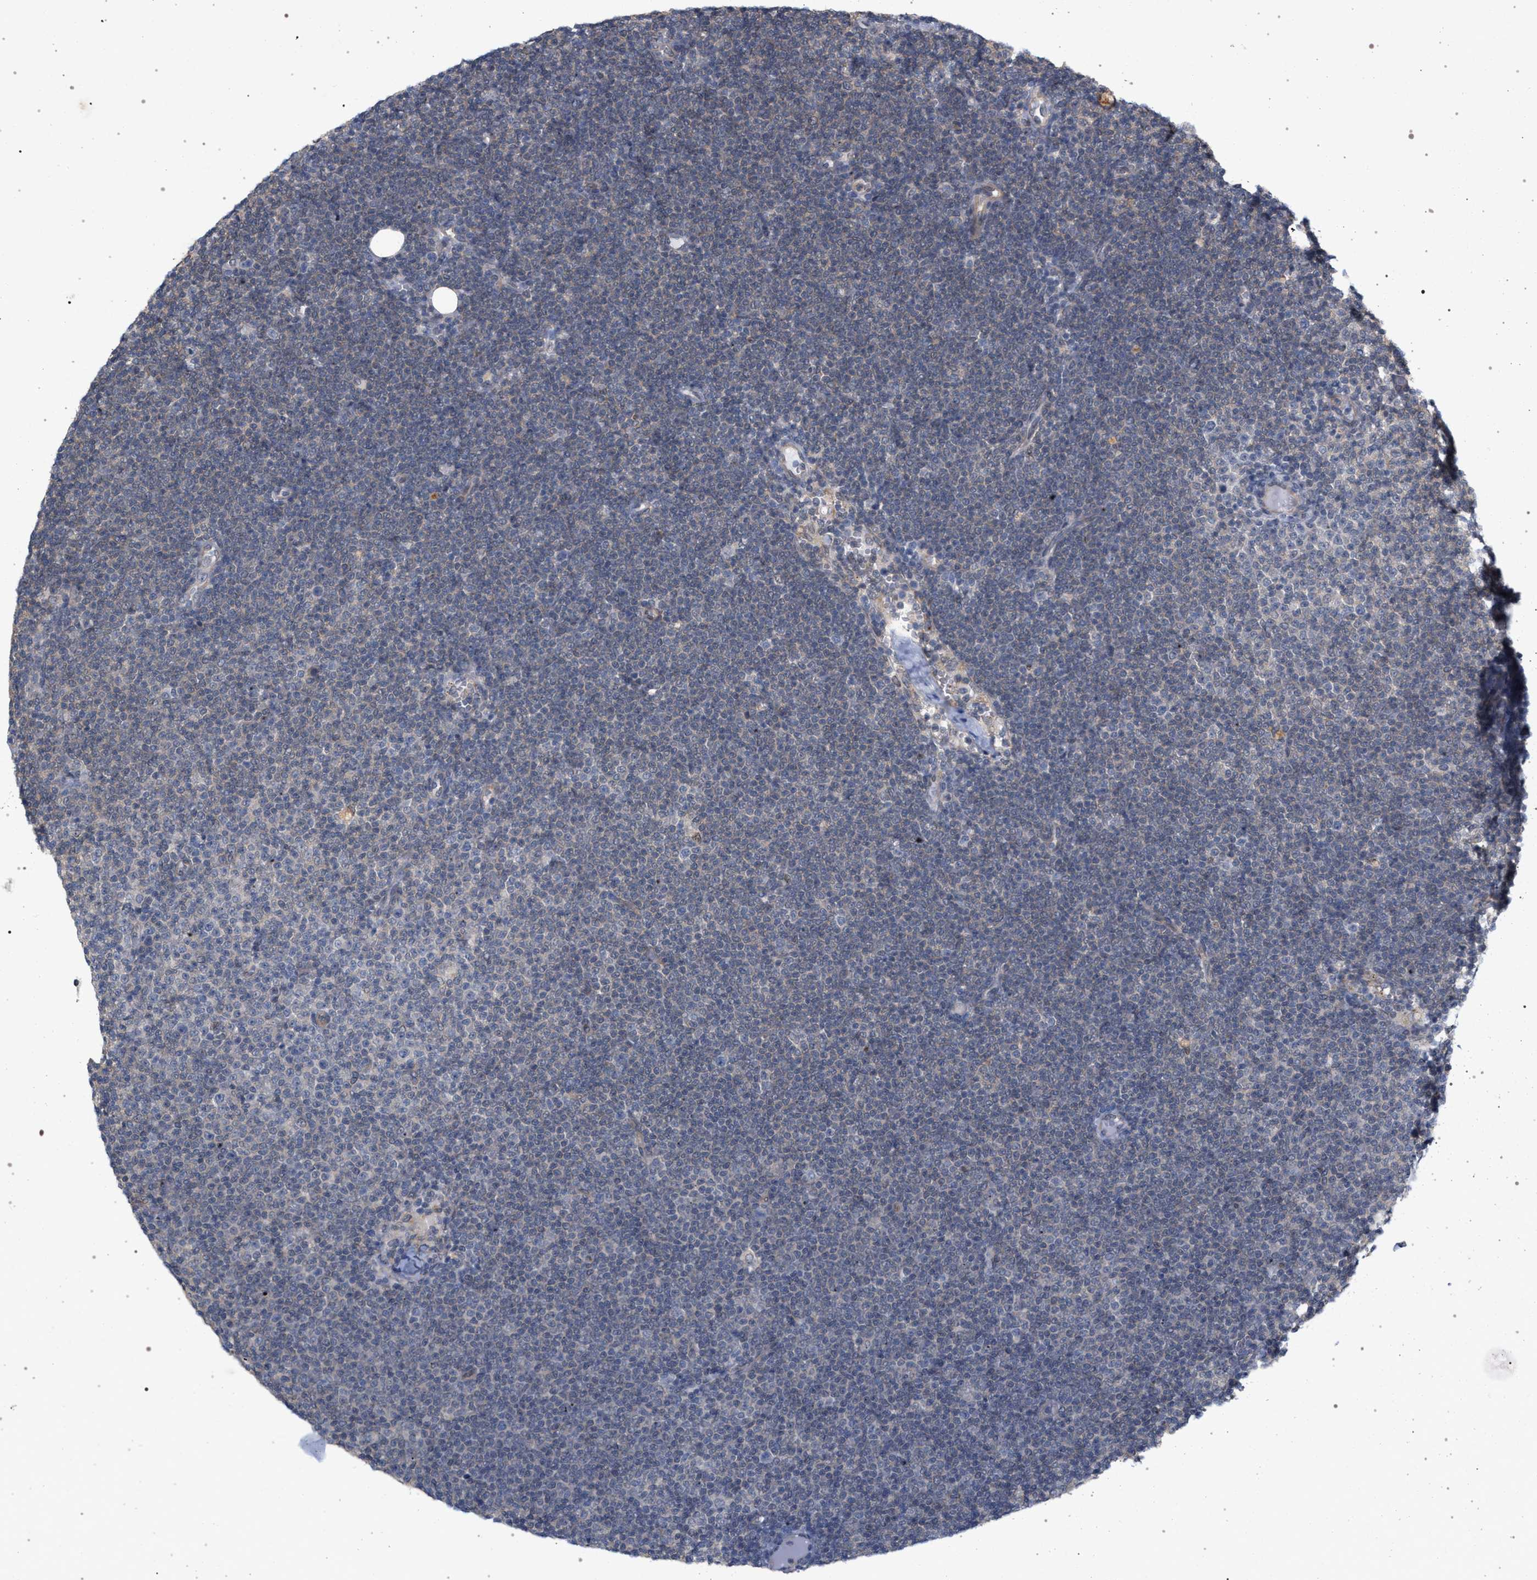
{"staining": {"intensity": "negative", "quantity": "none", "location": "none"}, "tissue": "lymphoma", "cell_type": "Tumor cells", "image_type": "cancer", "snomed": [{"axis": "morphology", "description": "Malignant lymphoma, non-Hodgkin's type, Low grade"}, {"axis": "topography", "description": "Lymph node"}], "caption": "IHC of low-grade malignant lymphoma, non-Hodgkin's type displays no staining in tumor cells. Nuclei are stained in blue.", "gene": "ARPC5L", "patient": {"sex": "female", "age": 53}}